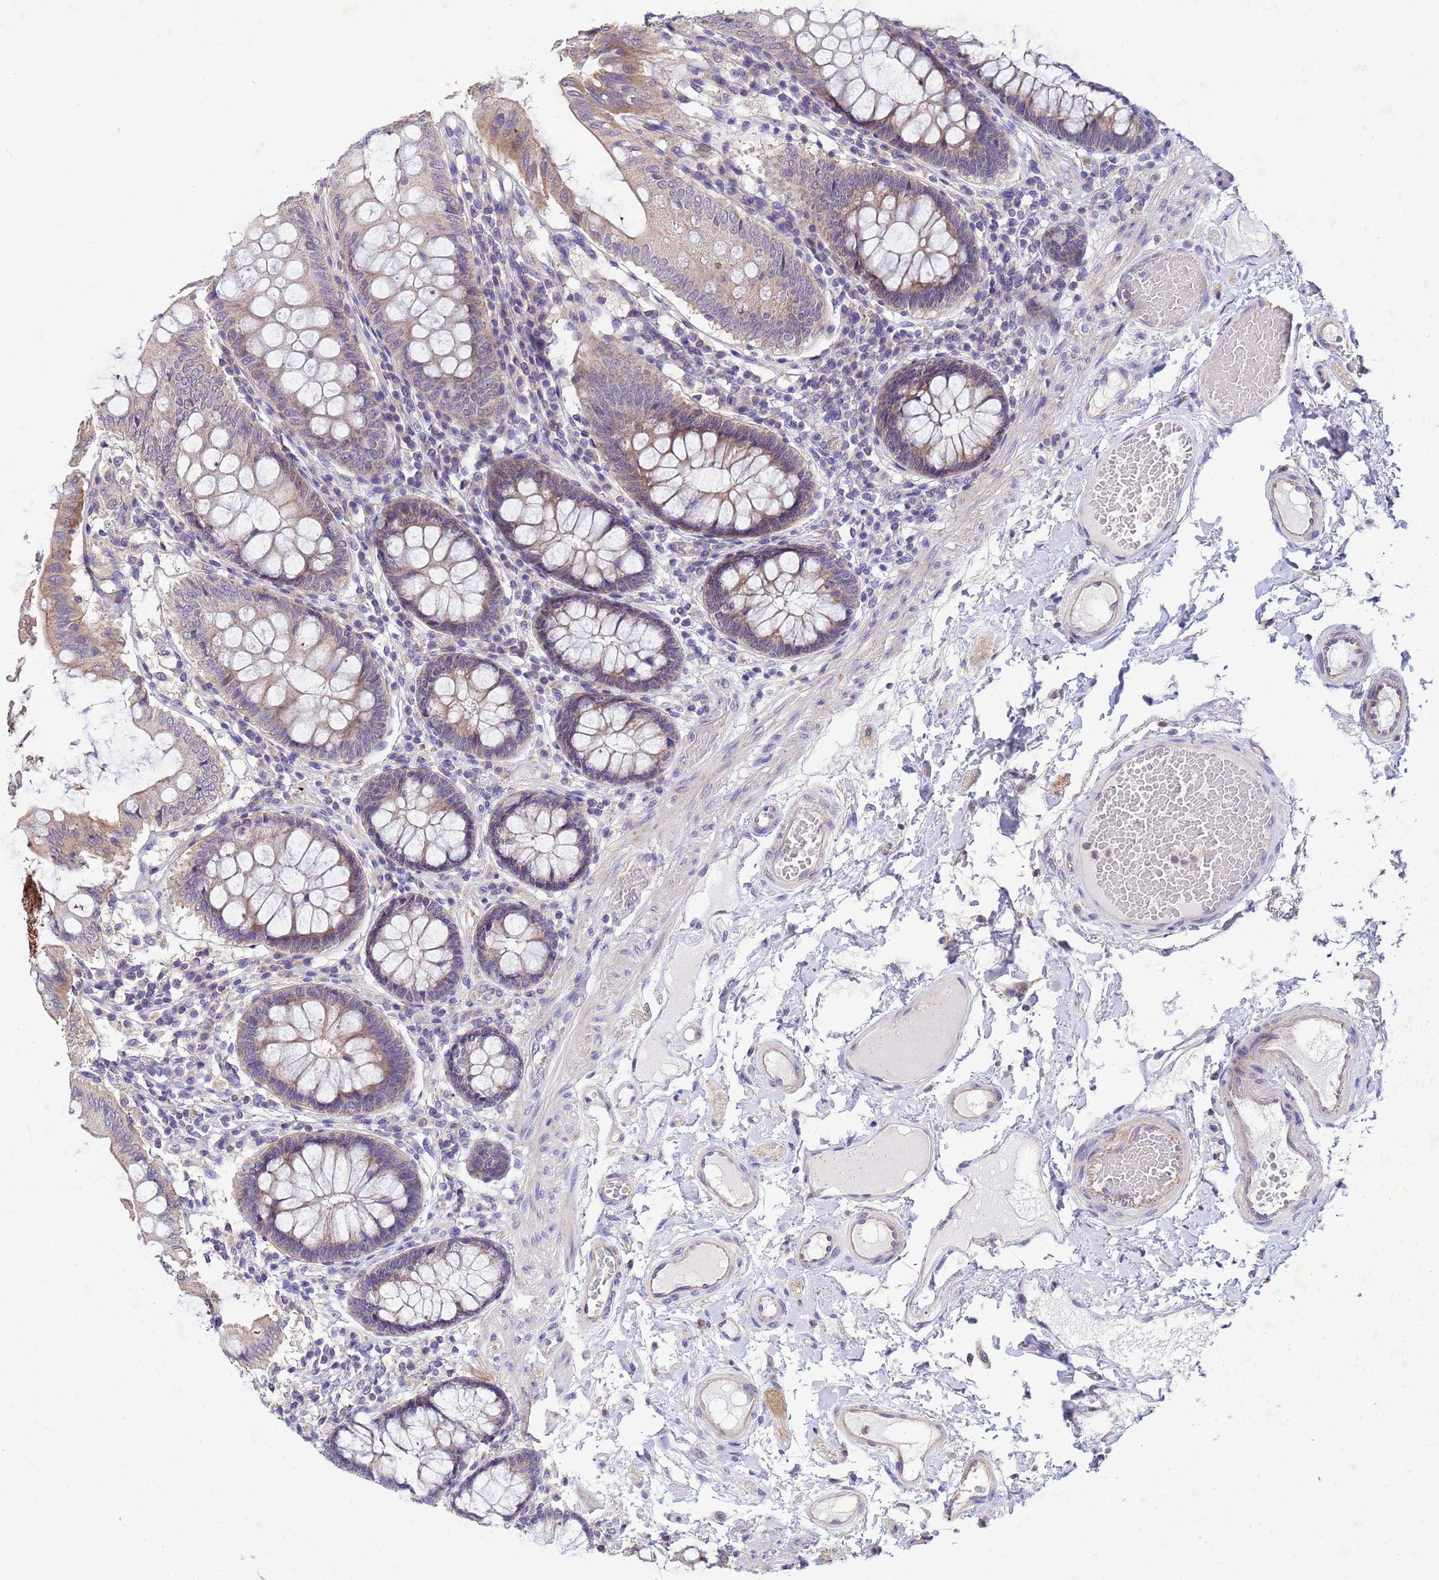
{"staining": {"intensity": "weak", "quantity": "25%-75%", "location": "cytoplasmic/membranous"}, "tissue": "colon", "cell_type": "Endothelial cells", "image_type": "normal", "snomed": [{"axis": "morphology", "description": "Normal tissue, NOS"}, {"axis": "topography", "description": "Colon"}], "caption": "A low amount of weak cytoplasmic/membranous expression is identified in approximately 25%-75% of endothelial cells in normal colon. (DAB (3,3'-diaminobenzidine) IHC, brown staining for protein, blue staining for nuclei).", "gene": "CDC34", "patient": {"sex": "male", "age": 84}}